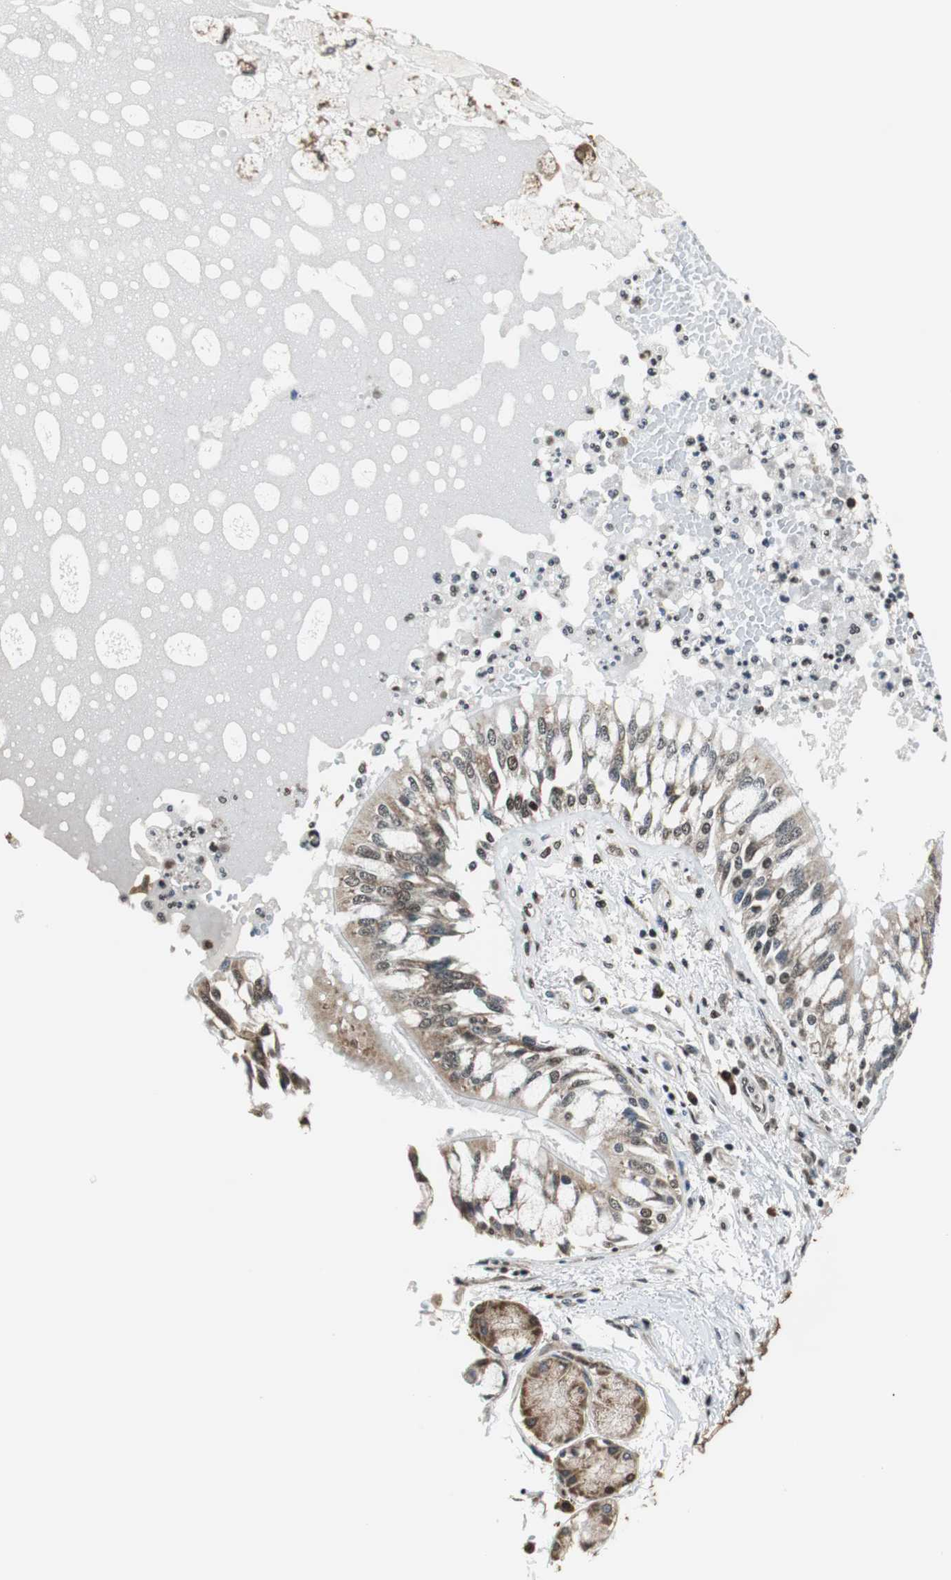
{"staining": {"intensity": "strong", "quantity": ">75%", "location": "nuclear"}, "tissue": "bronchus", "cell_type": "Respiratory epithelial cells", "image_type": "normal", "snomed": [{"axis": "morphology", "description": "Normal tissue, NOS"}, {"axis": "topography", "description": "Cartilage tissue"}, {"axis": "topography", "description": "Bronchus"}, {"axis": "topography", "description": "Lung"}], "caption": "A high-resolution image shows immunohistochemistry staining of normal bronchus, which demonstrates strong nuclear staining in approximately >75% of respiratory epithelial cells.", "gene": "REST", "patient": {"sex": "female", "age": 49}}